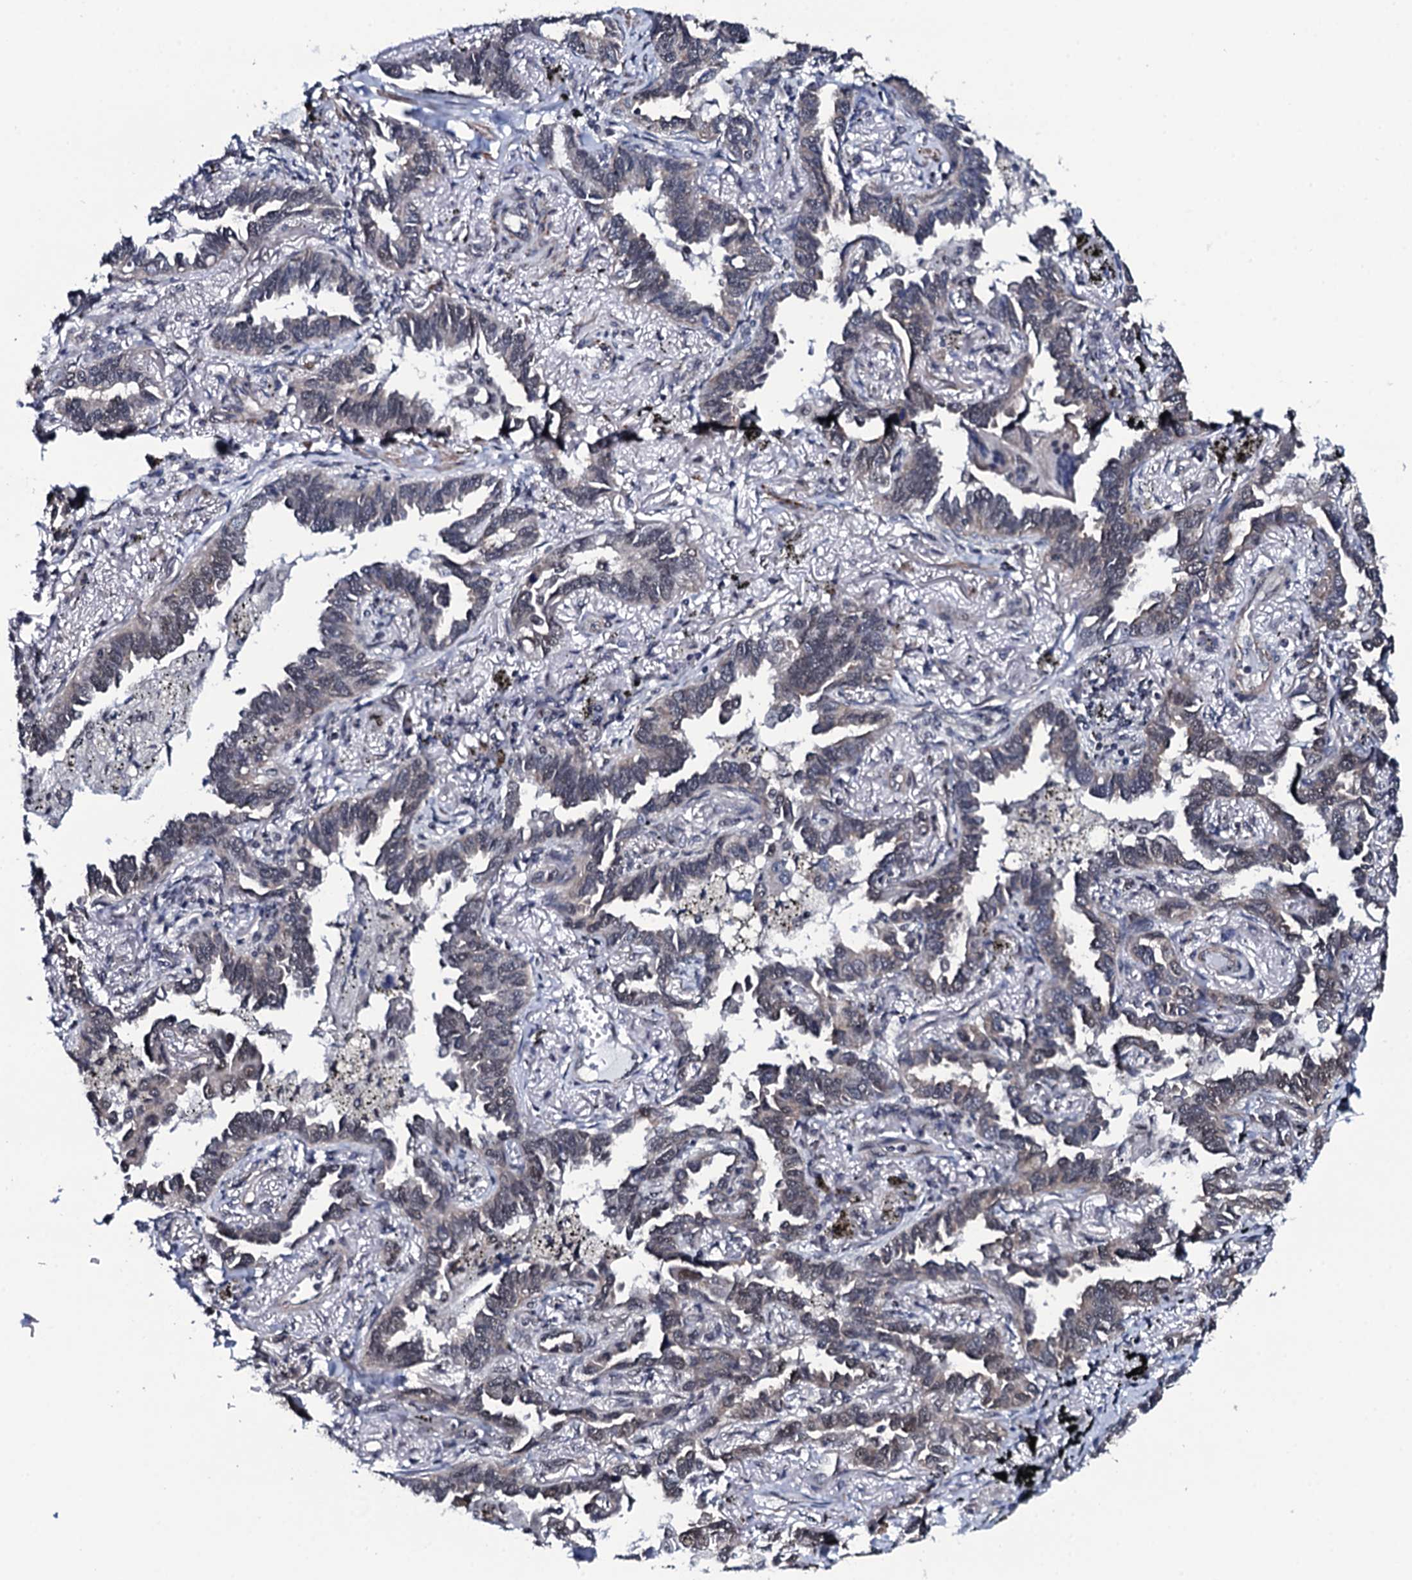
{"staining": {"intensity": "weak", "quantity": "<25%", "location": "nuclear"}, "tissue": "lung cancer", "cell_type": "Tumor cells", "image_type": "cancer", "snomed": [{"axis": "morphology", "description": "Adenocarcinoma, NOS"}, {"axis": "topography", "description": "Lung"}], "caption": "A histopathology image of adenocarcinoma (lung) stained for a protein shows no brown staining in tumor cells.", "gene": "CWC15", "patient": {"sex": "male", "age": 67}}